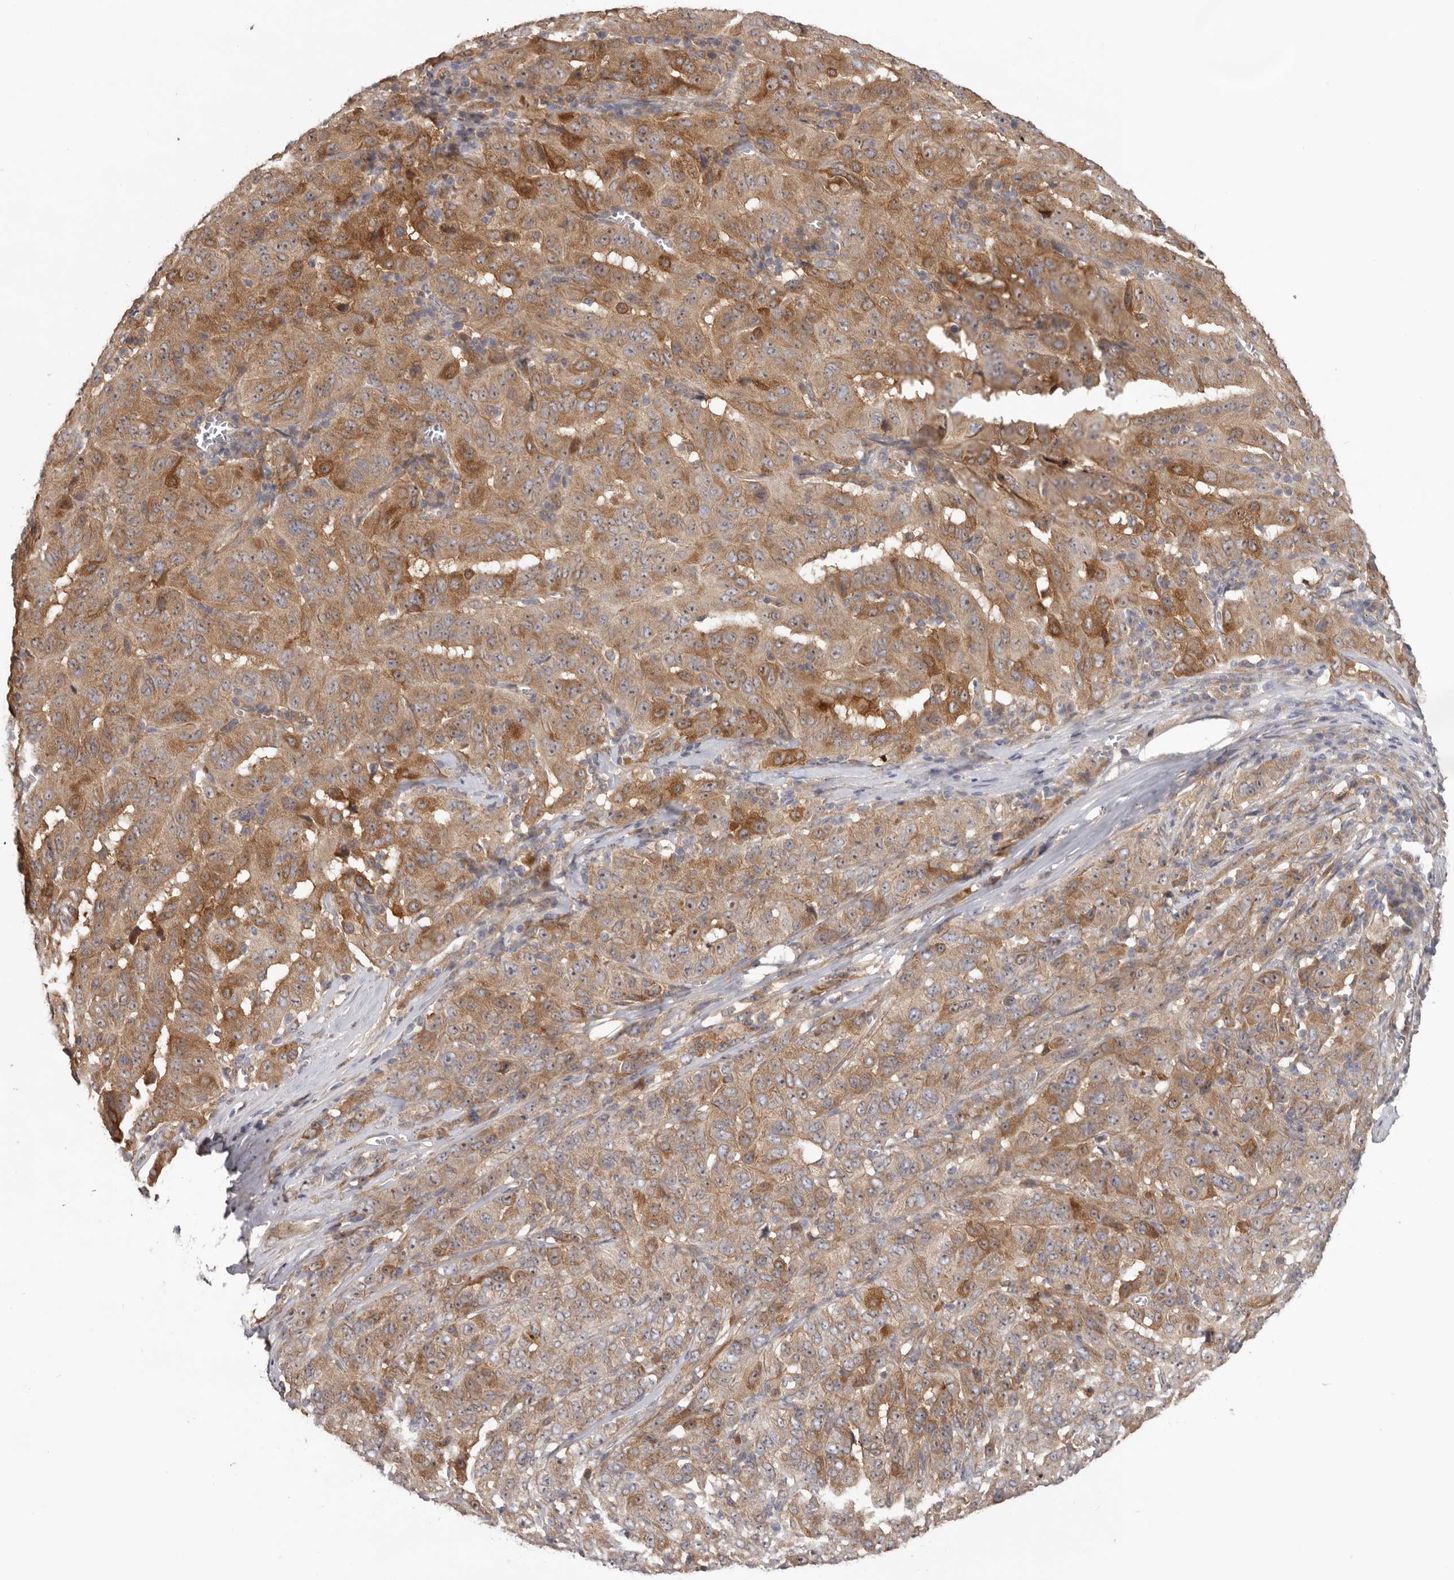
{"staining": {"intensity": "moderate", "quantity": ">75%", "location": "cytoplasmic/membranous,nuclear"}, "tissue": "pancreatic cancer", "cell_type": "Tumor cells", "image_type": "cancer", "snomed": [{"axis": "morphology", "description": "Adenocarcinoma, NOS"}, {"axis": "topography", "description": "Pancreas"}], "caption": "Human pancreatic adenocarcinoma stained for a protein (brown) reveals moderate cytoplasmic/membranous and nuclear positive expression in approximately >75% of tumor cells.", "gene": "HINT3", "patient": {"sex": "male", "age": 63}}